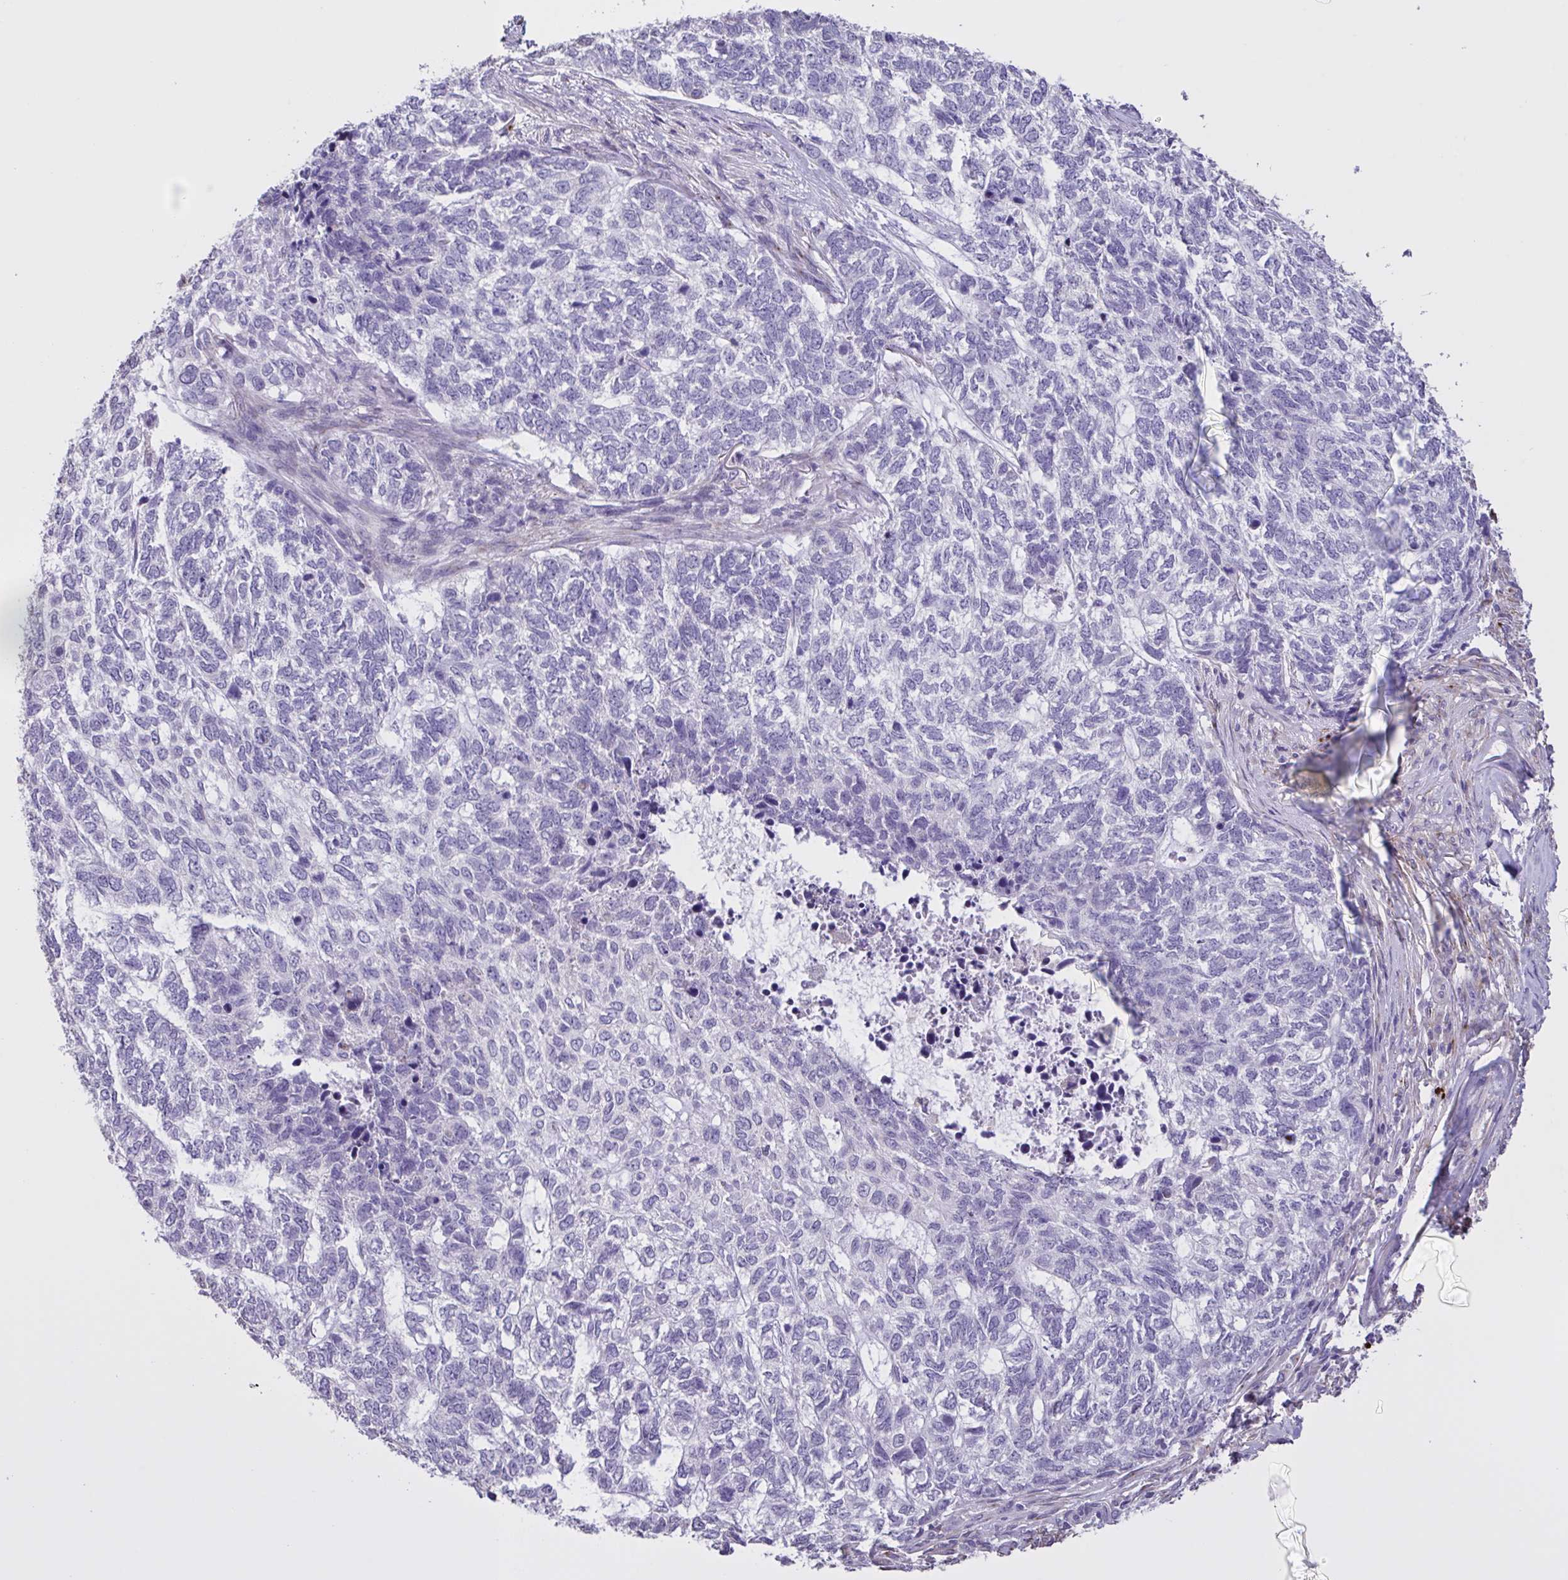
{"staining": {"intensity": "negative", "quantity": "none", "location": "none"}, "tissue": "skin cancer", "cell_type": "Tumor cells", "image_type": "cancer", "snomed": [{"axis": "morphology", "description": "Basal cell carcinoma"}, {"axis": "topography", "description": "Skin"}], "caption": "Photomicrograph shows no significant protein positivity in tumor cells of skin cancer (basal cell carcinoma).", "gene": "MRGPRX2", "patient": {"sex": "female", "age": 65}}